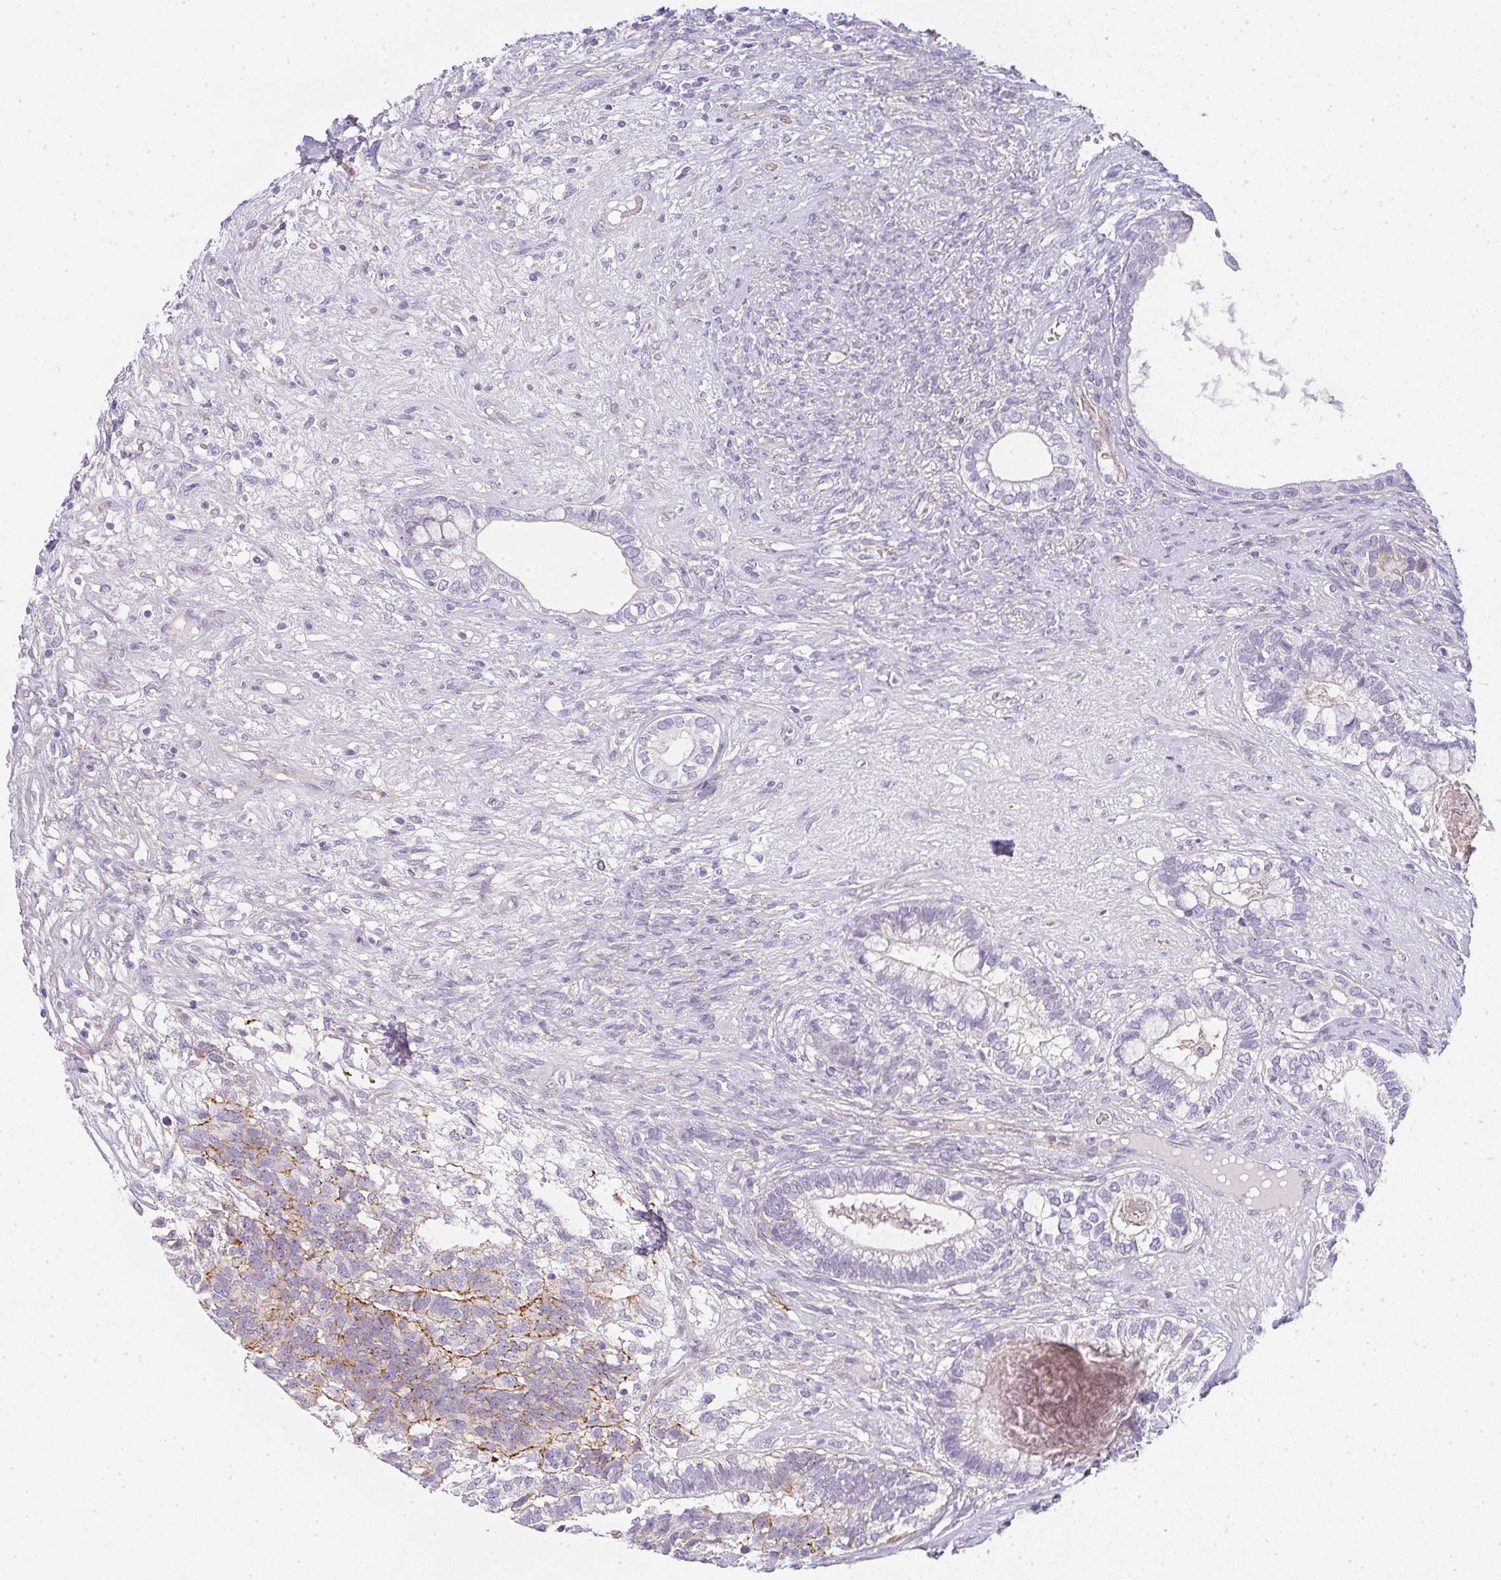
{"staining": {"intensity": "moderate", "quantity": "<25%", "location": "cytoplasmic/membranous"}, "tissue": "testis cancer", "cell_type": "Tumor cells", "image_type": "cancer", "snomed": [{"axis": "morphology", "description": "Seminoma, NOS"}, {"axis": "morphology", "description": "Carcinoma, Embryonal, NOS"}, {"axis": "topography", "description": "Testis"}], "caption": "Testis seminoma stained for a protein reveals moderate cytoplasmic/membranous positivity in tumor cells.", "gene": "LPAR4", "patient": {"sex": "male", "age": 41}}